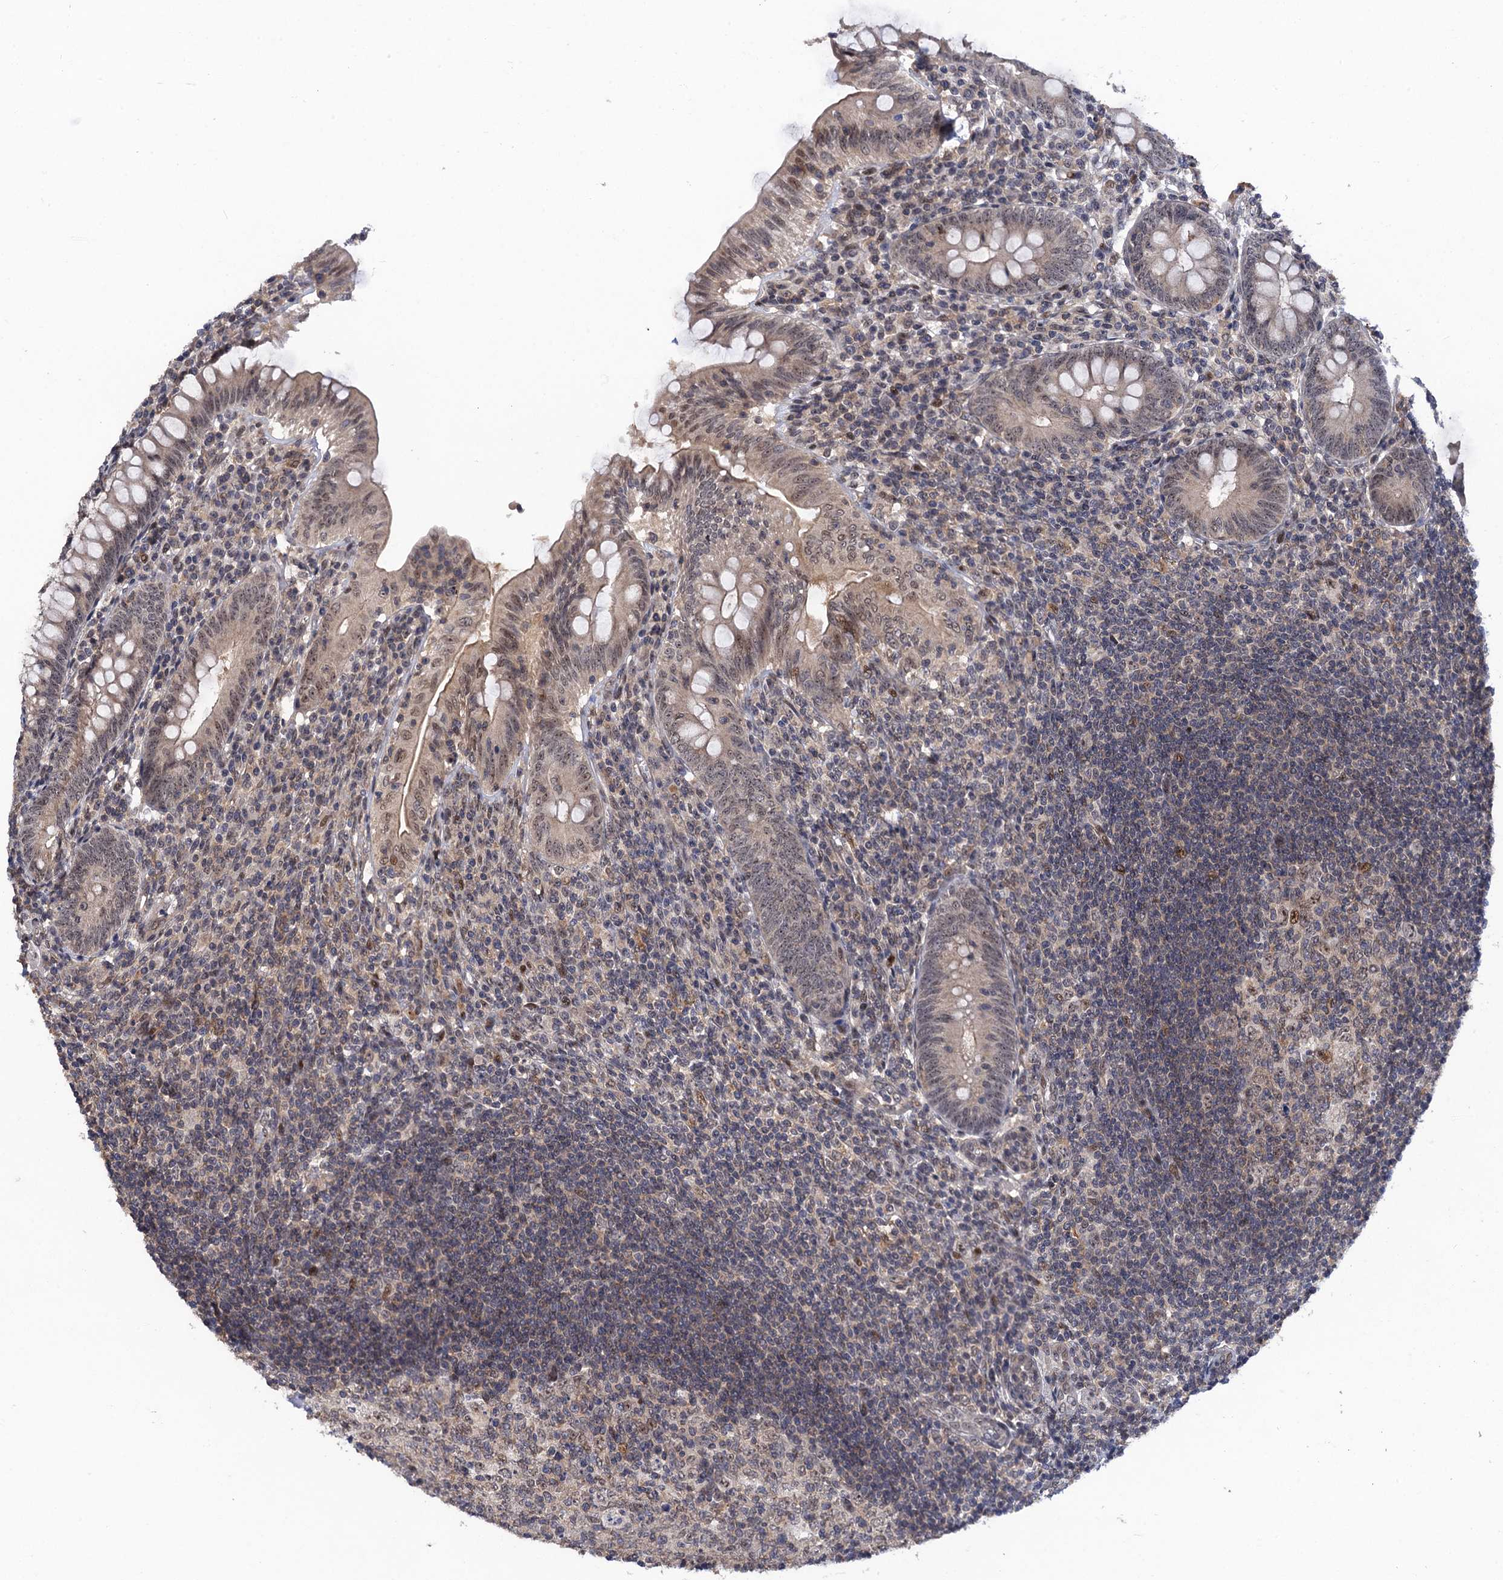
{"staining": {"intensity": "moderate", "quantity": "25%-75%", "location": "nuclear"}, "tissue": "appendix", "cell_type": "Glandular cells", "image_type": "normal", "snomed": [{"axis": "morphology", "description": "Normal tissue, NOS"}, {"axis": "topography", "description": "Appendix"}], "caption": "High-power microscopy captured an immunohistochemistry histopathology image of benign appendix, revealing moderate nuclear staining in approximately 25%-75% of glandular cells. (Stains: DAB in brown, nuclei in blue, Microscopy: brightfield microscopy at high magnification).", "gene": "ZAR1L", "patient": {"sex": "male", "age": 14}}